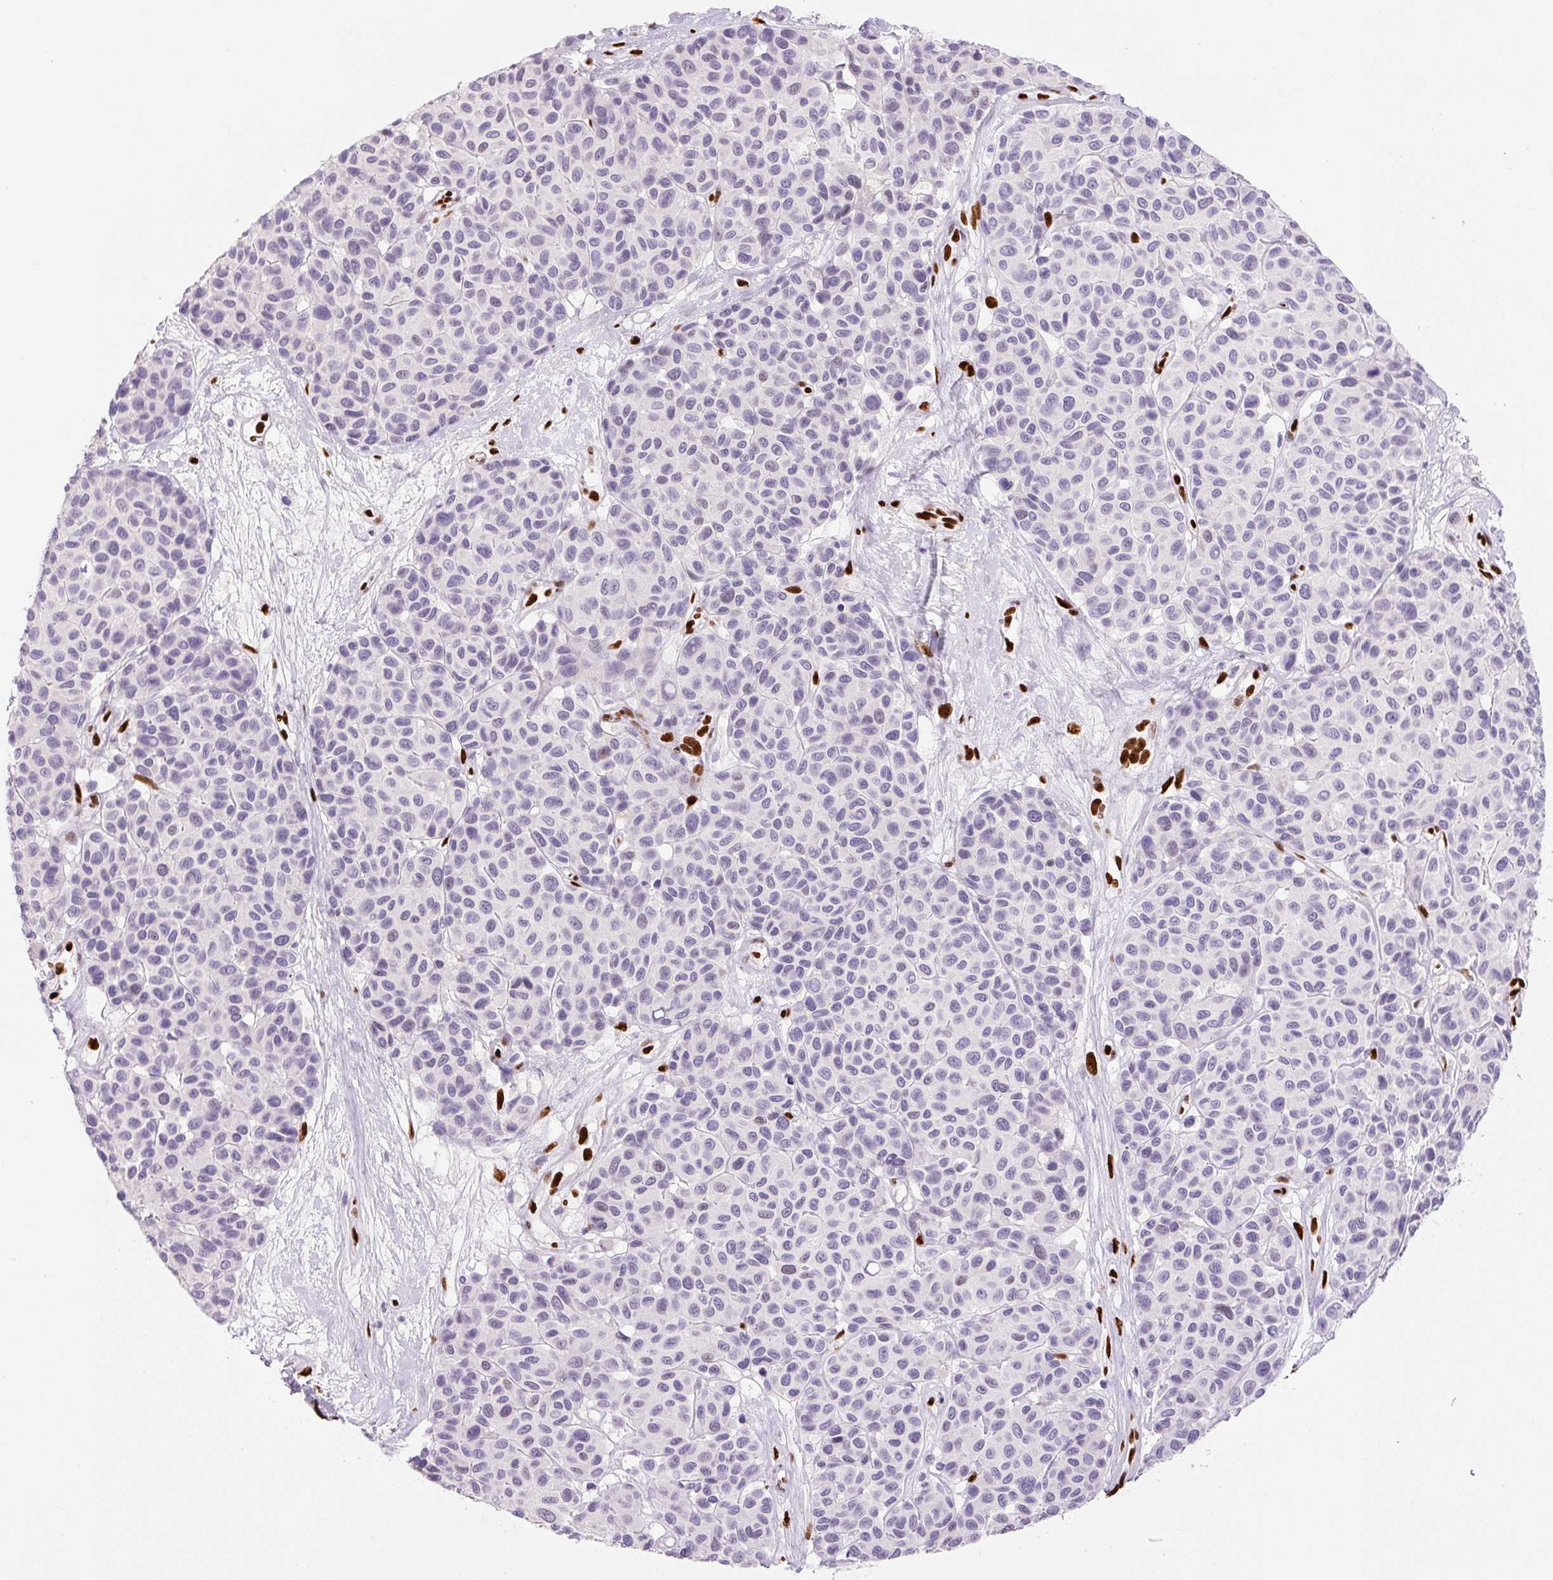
{"staining": {"intensity": "negative", "quantity": "none", "location": "none"}, "tissue": "melanoma", "cell_type": "Tumor cells", "image_type": "cancer", "snomed": [{"axis": "morphology", "description": "Malignant melanoma, NOS"}, {"axis": "topography", "description": "Skin"}], "caption": "Malignant melanoma stained for a protein using IHC demonstrates no expression tumor cells.", "gene": "ZEB1", "patient": {"sex": "female", "age": 66}}